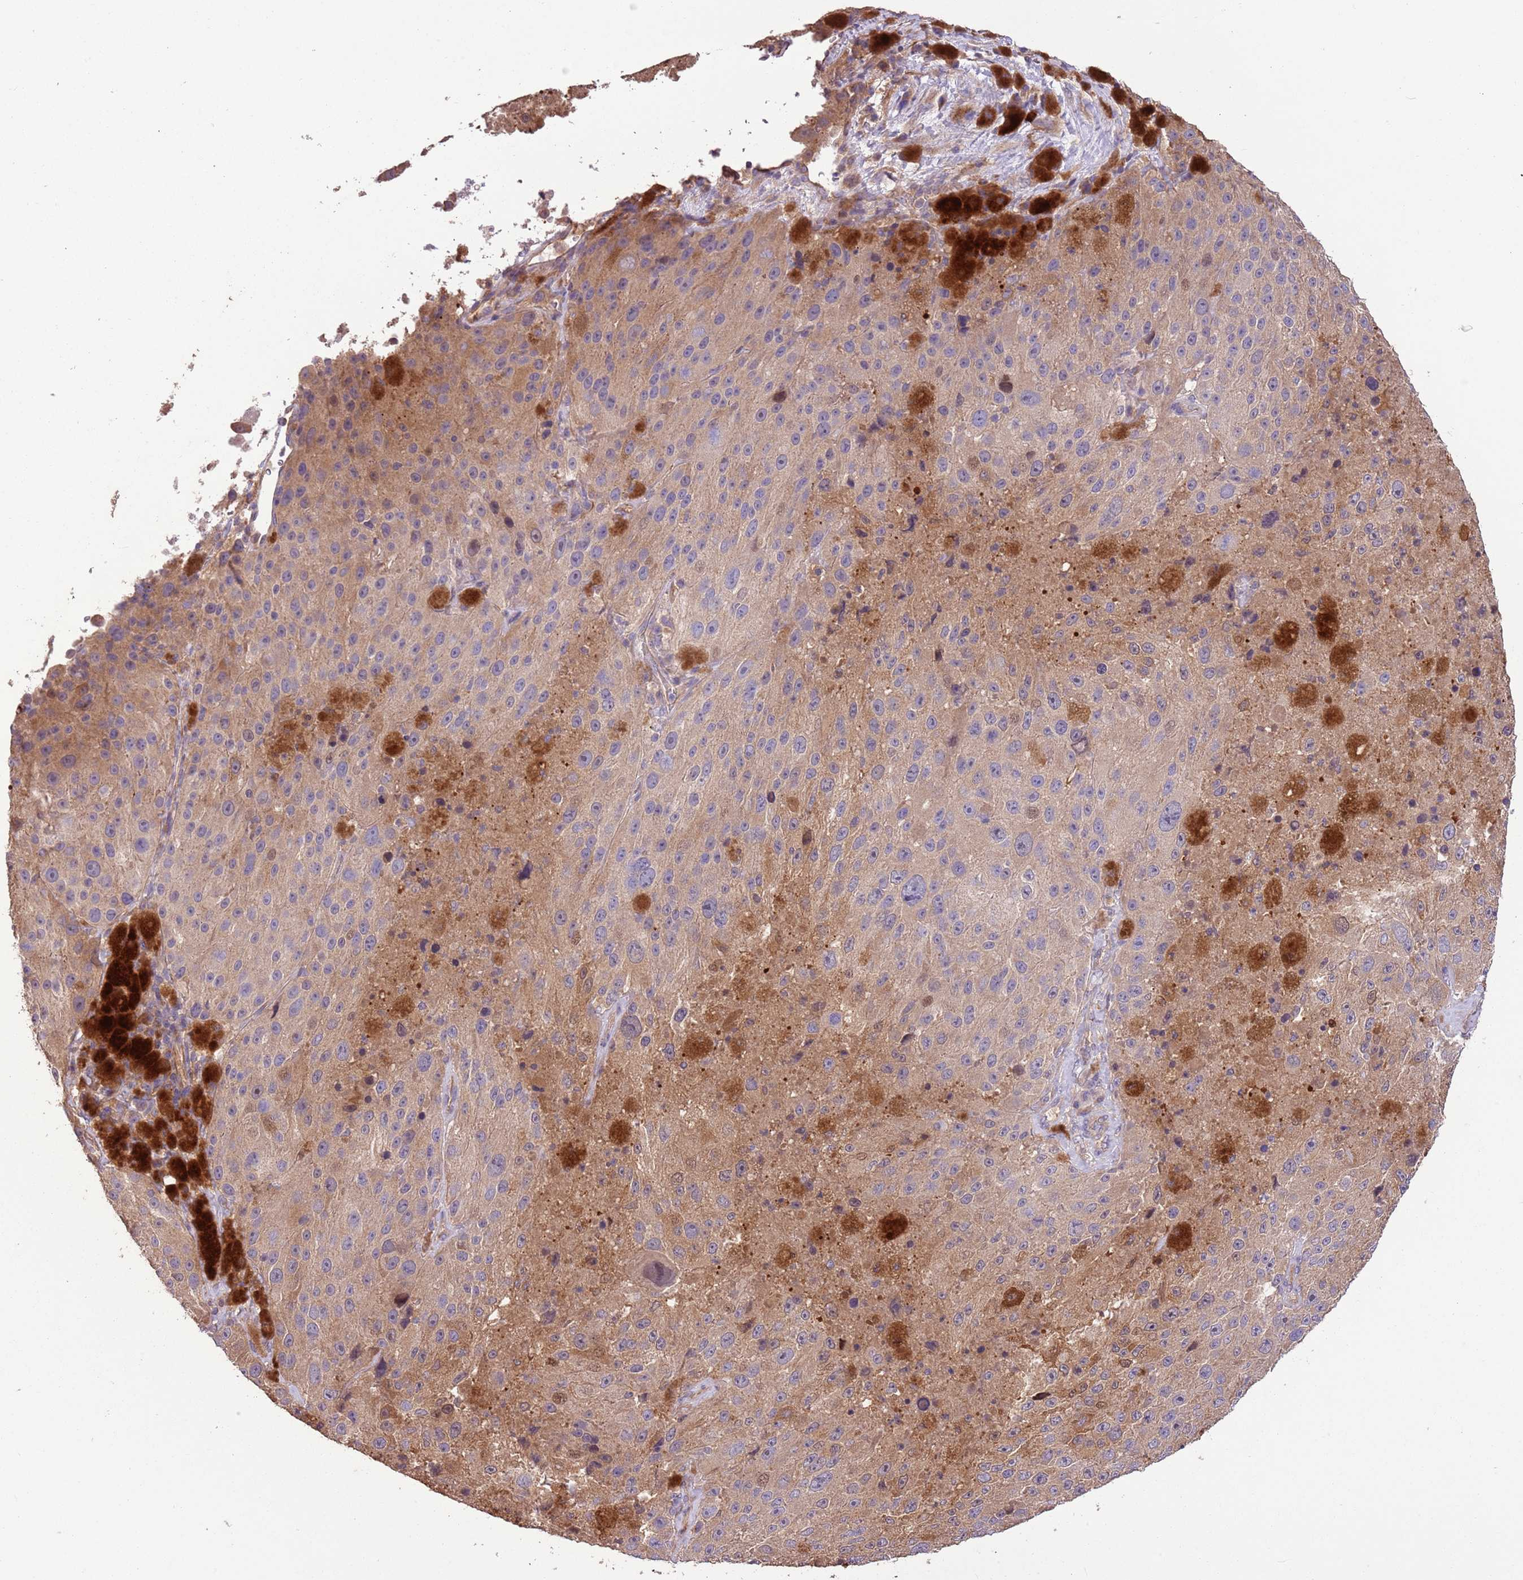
{"staining": {"intensity": "weak", "quantity": "<25%", "location": "cytoplasmic/membranous"}, "tissue": "melanoma", "cell_type": "Tumor cells", "image_type": "cancer", "snomed": [{"axis": "morphology", "description": "Malignant melanoma, Metastatic site"}, {"axis": "topography", "description": "Lymph node"}], "caption": "IHC micrograph of neoplastic tissue: human melanoma stained with DAB (3,3'-diaminobenzidine) displays no significant protein staining in tumor cells.", "gene": "FAM89B", "patient": {"sex": "male", "age": 62}}